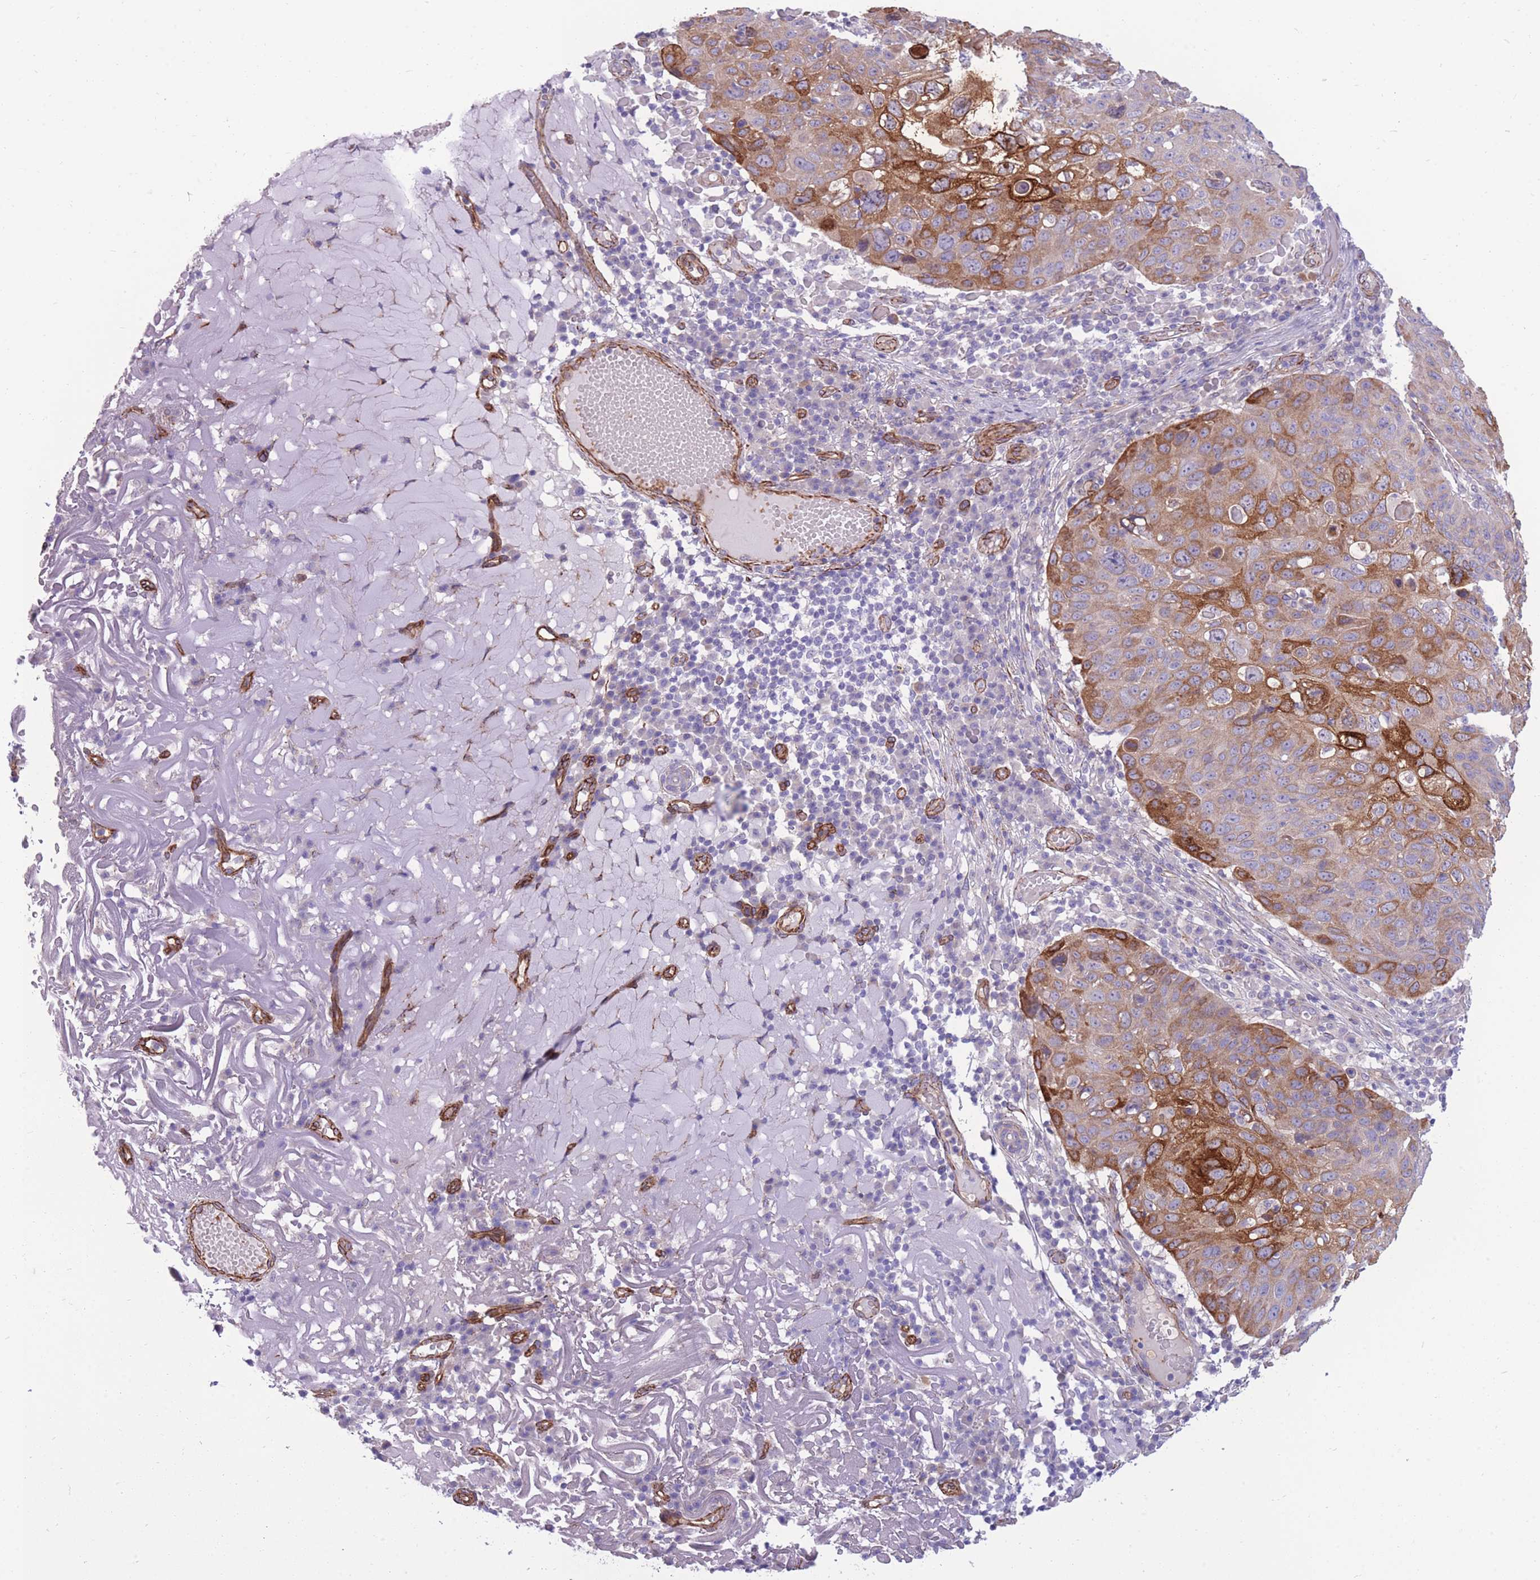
{"staining": {"intensity": "strong", "quantity": "25%-75%", "location": "cytoplasmic/membranous"}, "tissue": "skin cancer", "cell_type": "Tumor cells", "image_type": "cancer", "snomed": [{"axis": "morphology", "description": "Squamous cell carcinoma, NOS"}, {"axis": "topography", "description": "Skin"}], "caption": "Skin cancer stained with immunohistochemistry exhibits strong cytoplasmic/membranous positivity in approximately 25%-75% of tumor cells.", "gene": "RGS11", "patient": {"sex": "female", "age": 90}}